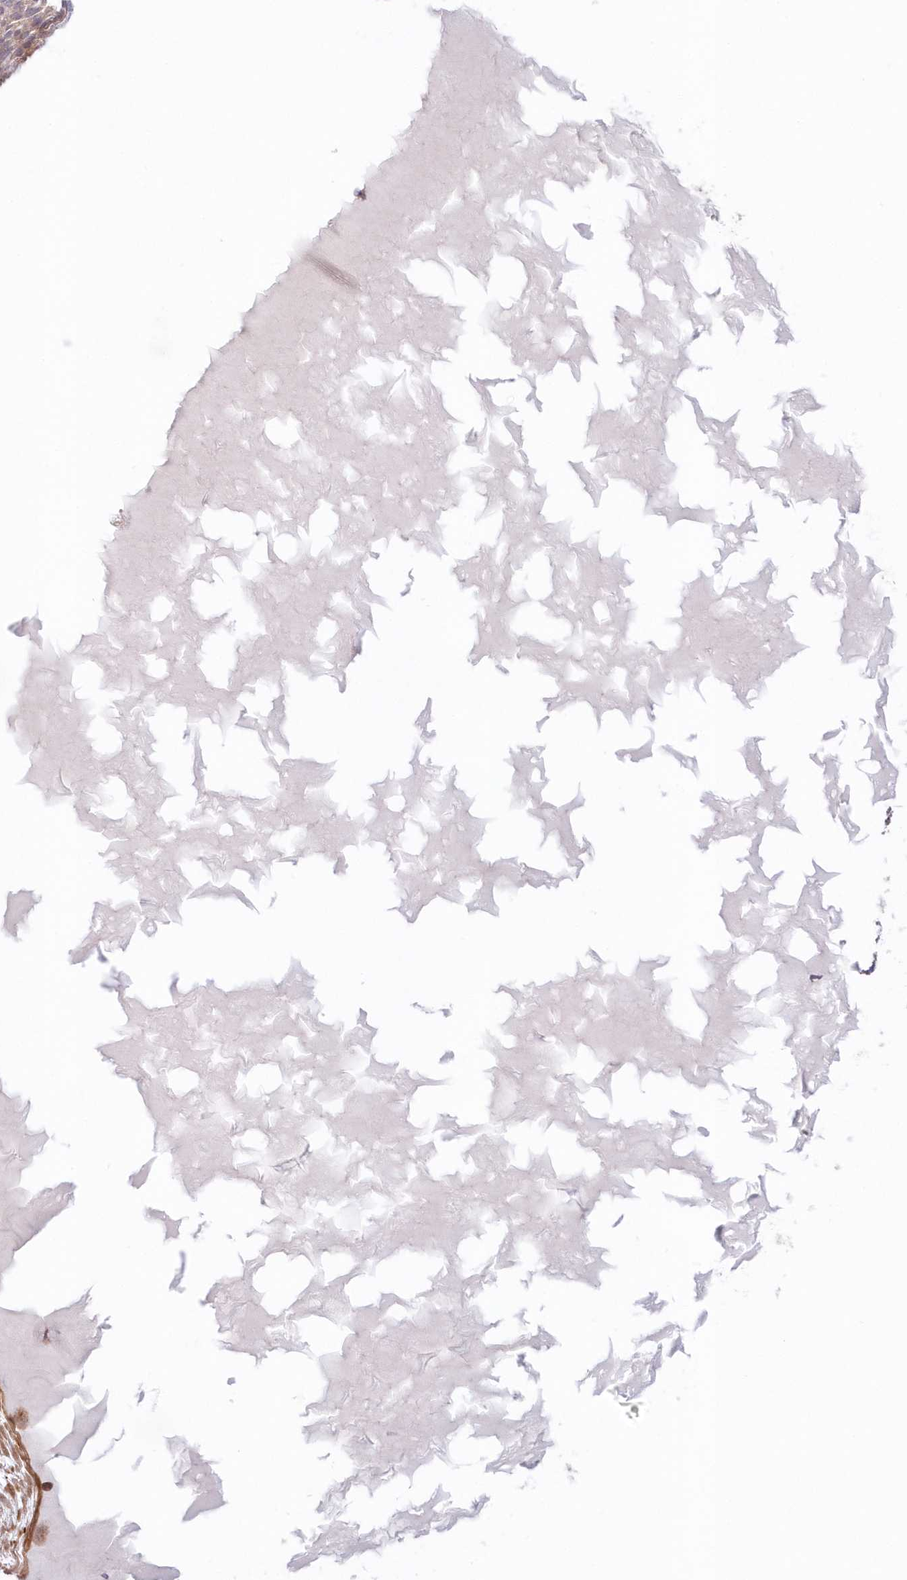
{"staining": {"intensity": "weak", "quantity": "<25%", "location": "cytoplasmic/membranous"}, "tissue": "skin cancer", "cell_type": "Tumor cells", "image_type": "cancer", "snomed": [{"axis": "morphology", "description": "Squamous cell carcinoma, NOS"}, {"axis": "topography", "description": "Skin"}], "caption": "This is an immunohistochemistry (IHC) histopathology image of skin squamous cell carcinoma. There is no expression in tumor cells.", "gene": "GBE1", "patient": {"sex": "female", "age": 90}}